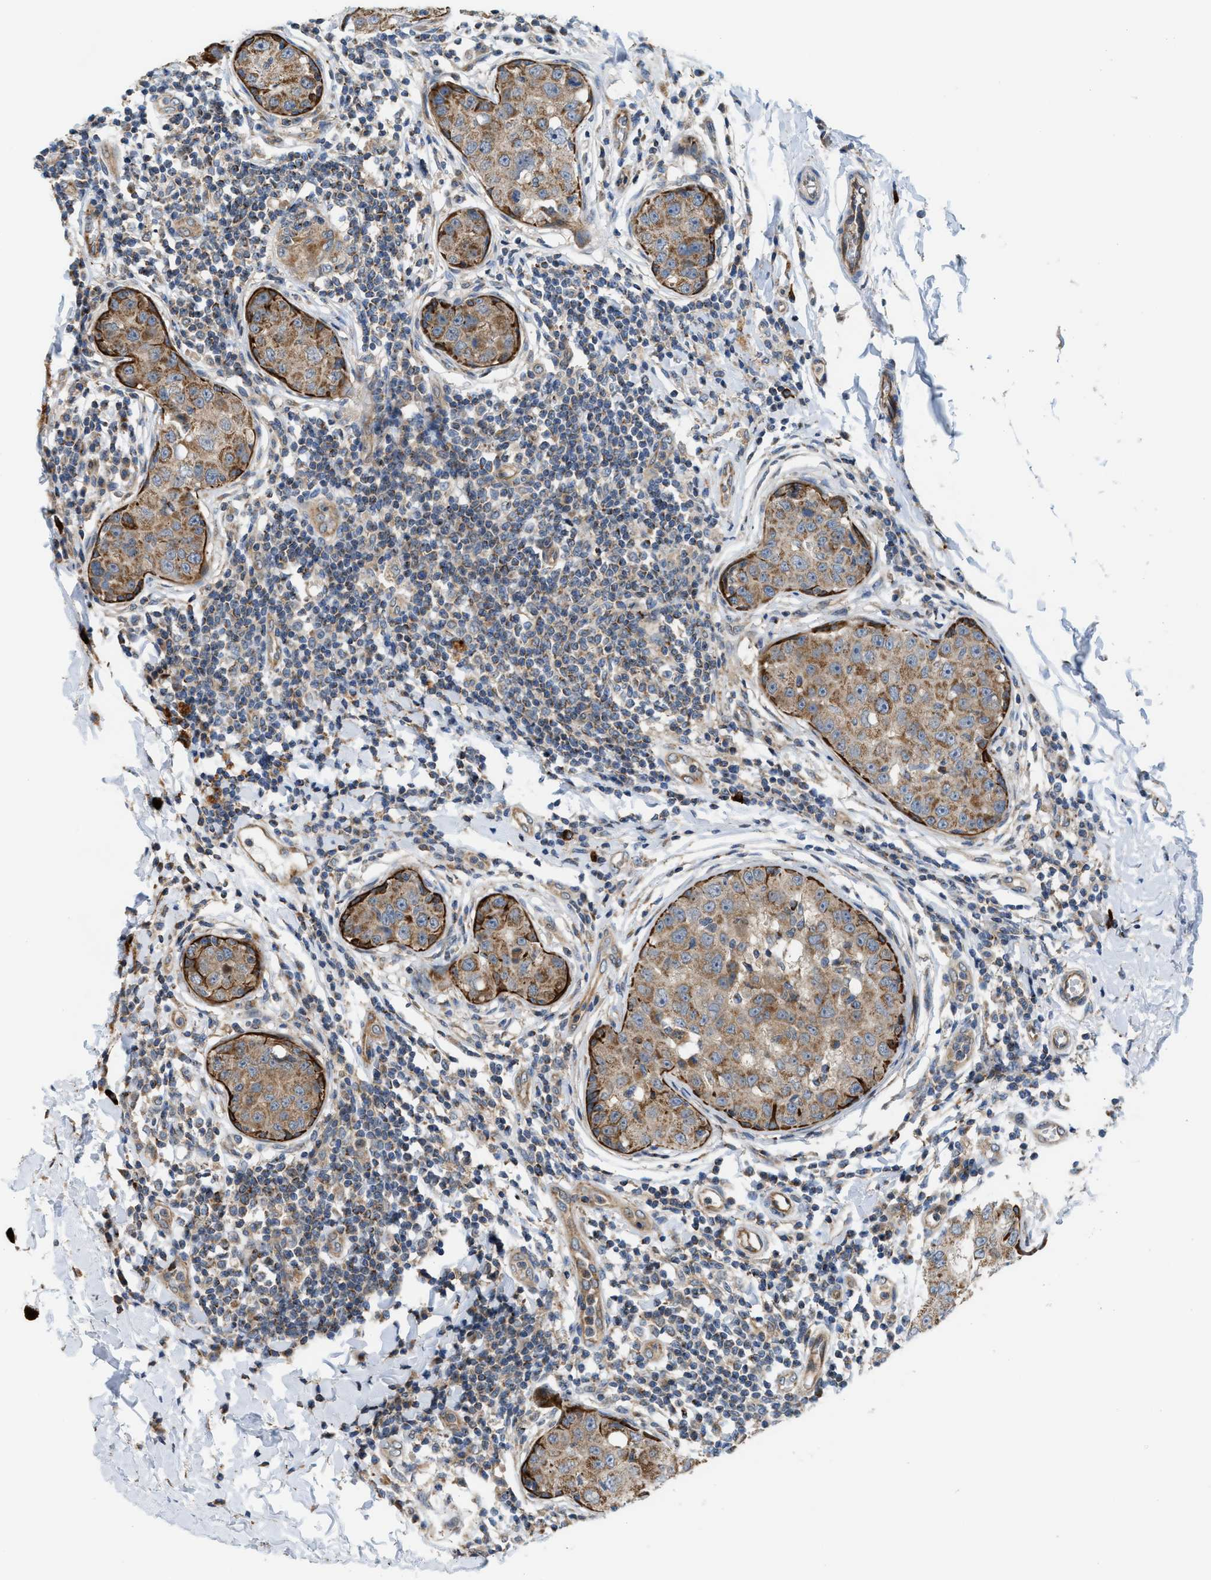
{"staining": {"intensity": "moderate", "quantity": ">75%", "location": "cytoplasmic/membranous"}, "tissue": "breast cancer", "cell_type": "Tumor cells", "image_type": "cancer", "snomed": [{"axis": "morphology", "description": "Duct carcinoma"}, {"axis": "topography", "description": "Breast"}], "caption": "Immunohistochemistry (DAB) staining of breast intraductal carcinoma exhibits moderate cytoplasmic/membranous protein staining in about >75% of tumor cells.", "gene": "PDCL", "patient": {"sex": "female", "age": 27}}